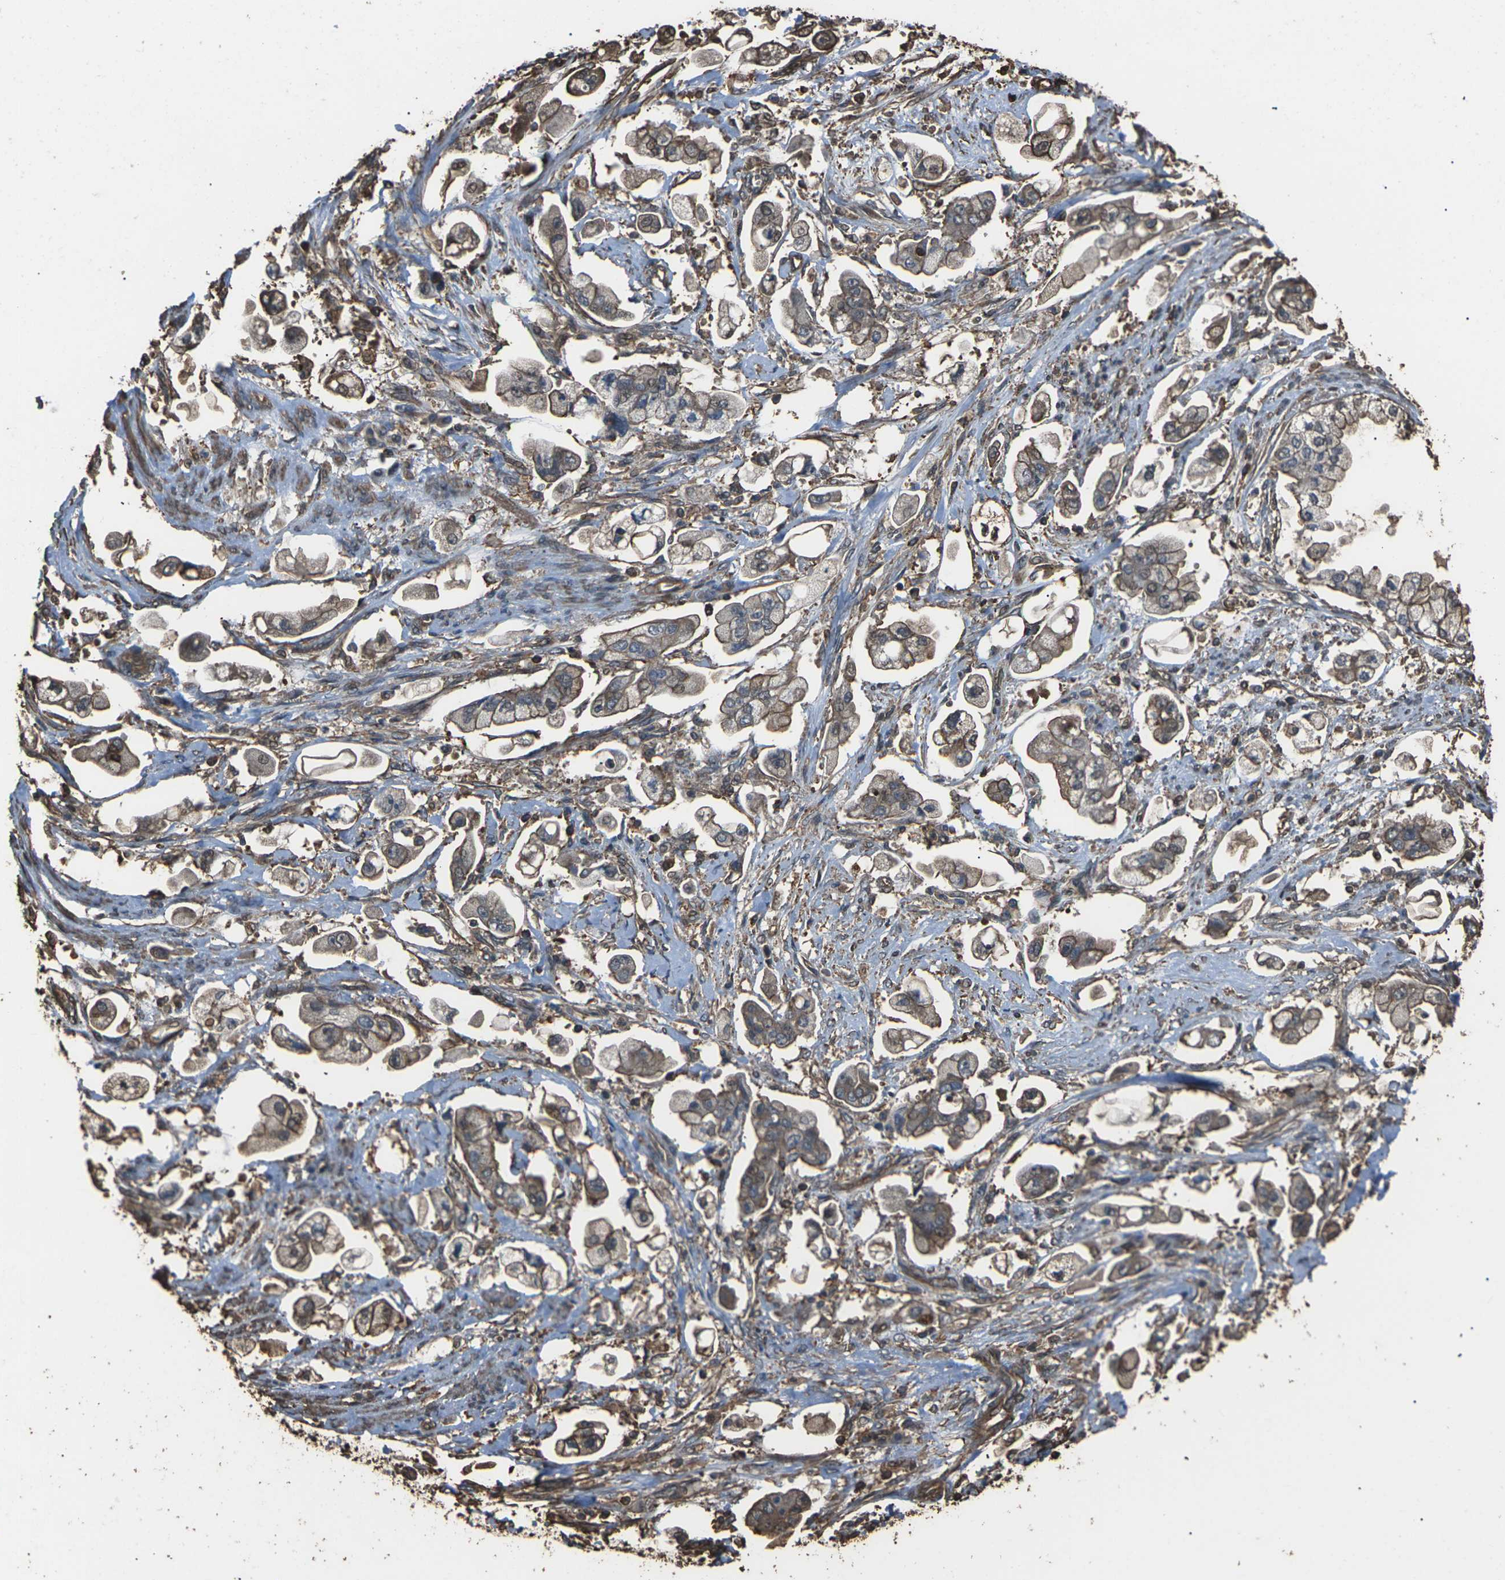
{"staining": {"intensity": "weak", "quantity": ">75%", "location": "cytoplasmic/membranous"}, "tissue": "stomach cancer", "cell_type": "Tumor cells", "image_type": "cancer", "snomed": [{"axis": "morphology", "description": "Adenocarcinoma, NOS"}, {"axis": "topography", "description": "Stomach"}], "caption": "Tumor cells exhibit low levels of weak cytoplasmic/membranous positivity in about >75% of cells in human stomach cancer.", "gene": "DHPS", "patient": {"sex": "male", "age": 62}}